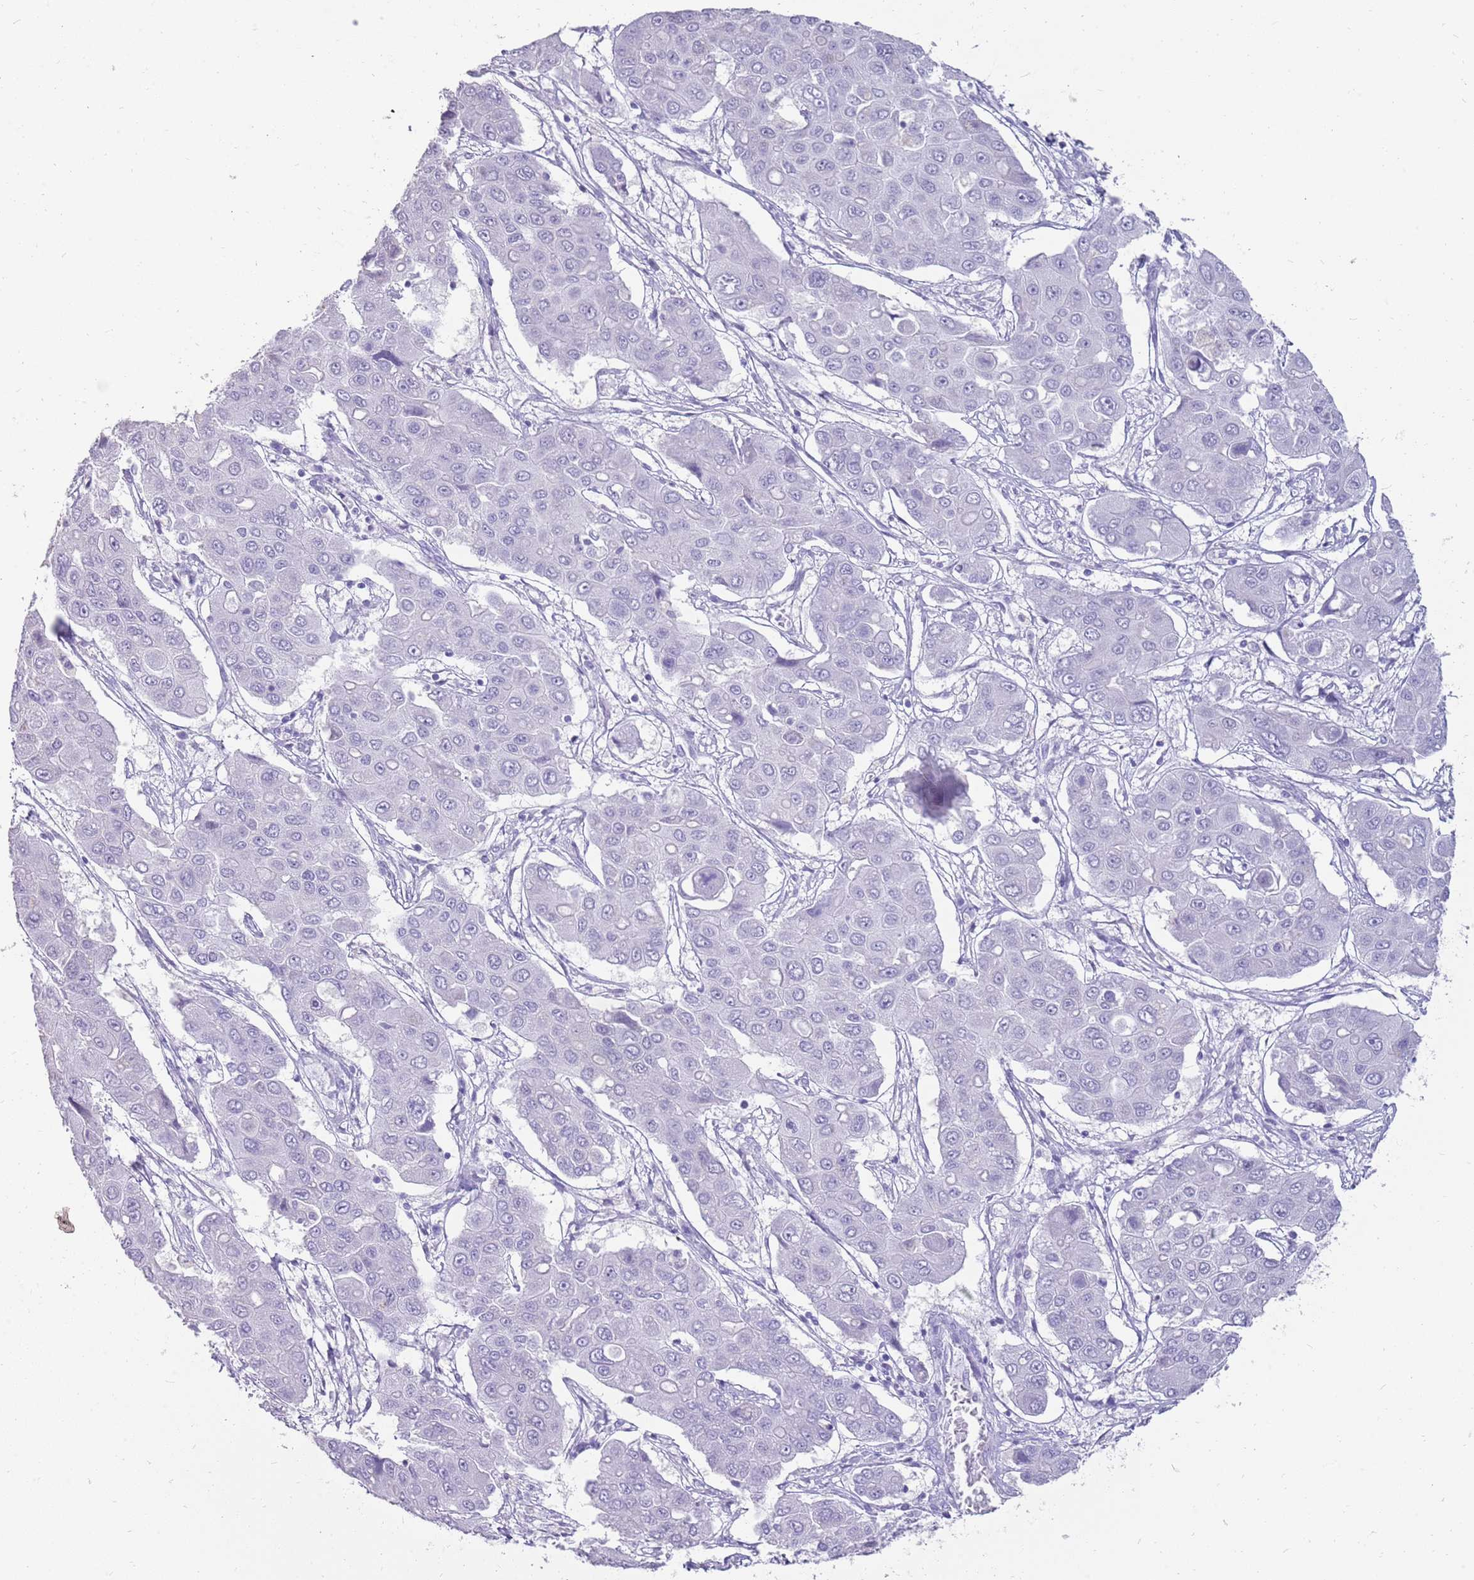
{"staining": {"intensity": "negative", "quantity": "none", "location": "none"}, "tissue": "liver cancer", "cell_type": "Tumor cells", "image_type": "cancer", "snomed": [{"axis": "morphology", "description": "Cholangiocarcinoma"}, {"axis": "topography", "description": "Liver"}], "caption": "Tumor cells show no significant protein staining in liver cholangiocarcinoma. The staining is performed using DAB brown chromogen with nuclei counter-stained in using hematoxylin.", "gene": "NBPF3", "patient": {"sex": "male", "age": 67}}